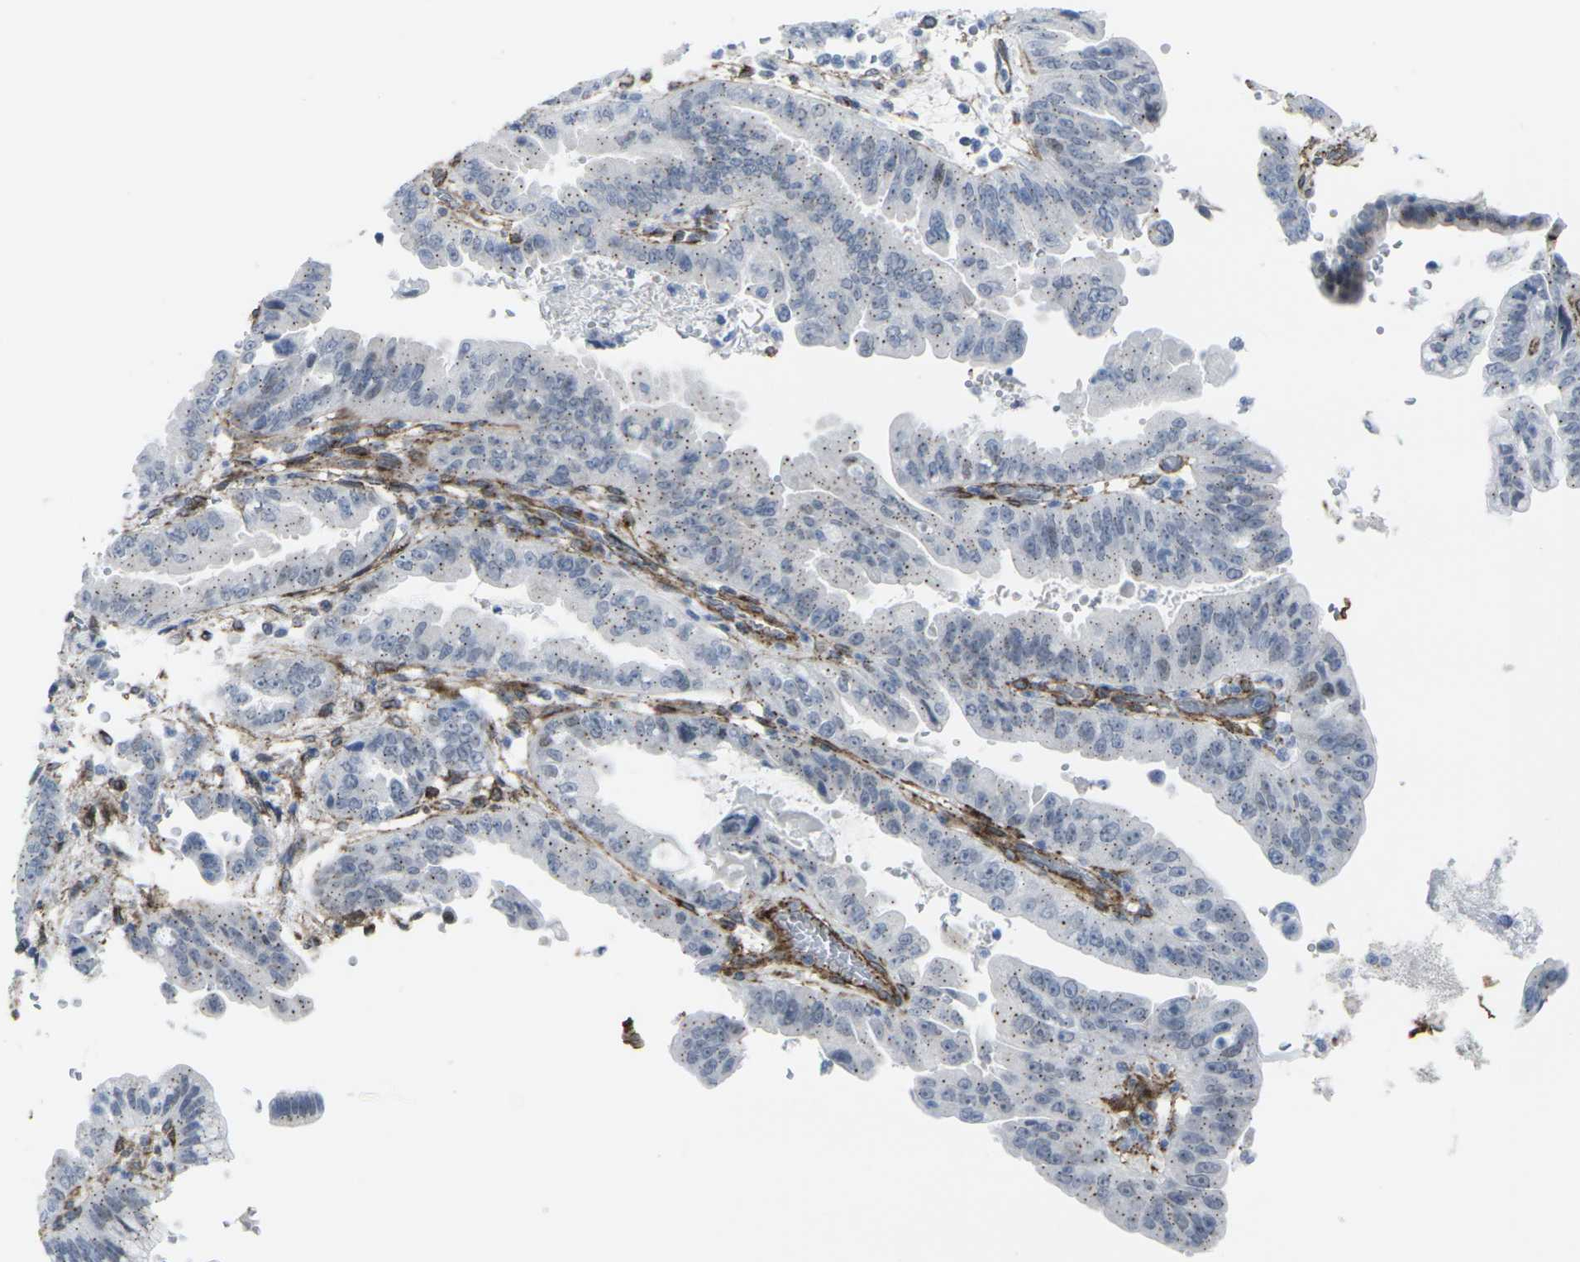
{"staining": {"intensity": "negative", "quantity": "none", "location": "none"}, "tissue": "pancreatic cancer", "cell_type": "Tumor cells", "image_type": "cancer", "snomed": [{"axis": "morphology", "description": "Adenocarcinoma, NOS"}, {"axis": "topography", "description": "Pancreas"}], "caption": "This histopathology image is of pancreatic cancer (adenocarcinoma) stained with immunohistochemistry to label a protein in brown with the nuclei are counter-stained blue. There is no positivity in tumor cells.", "gene": "CDH11", "patient": {"sex": "male", "age": 70}}